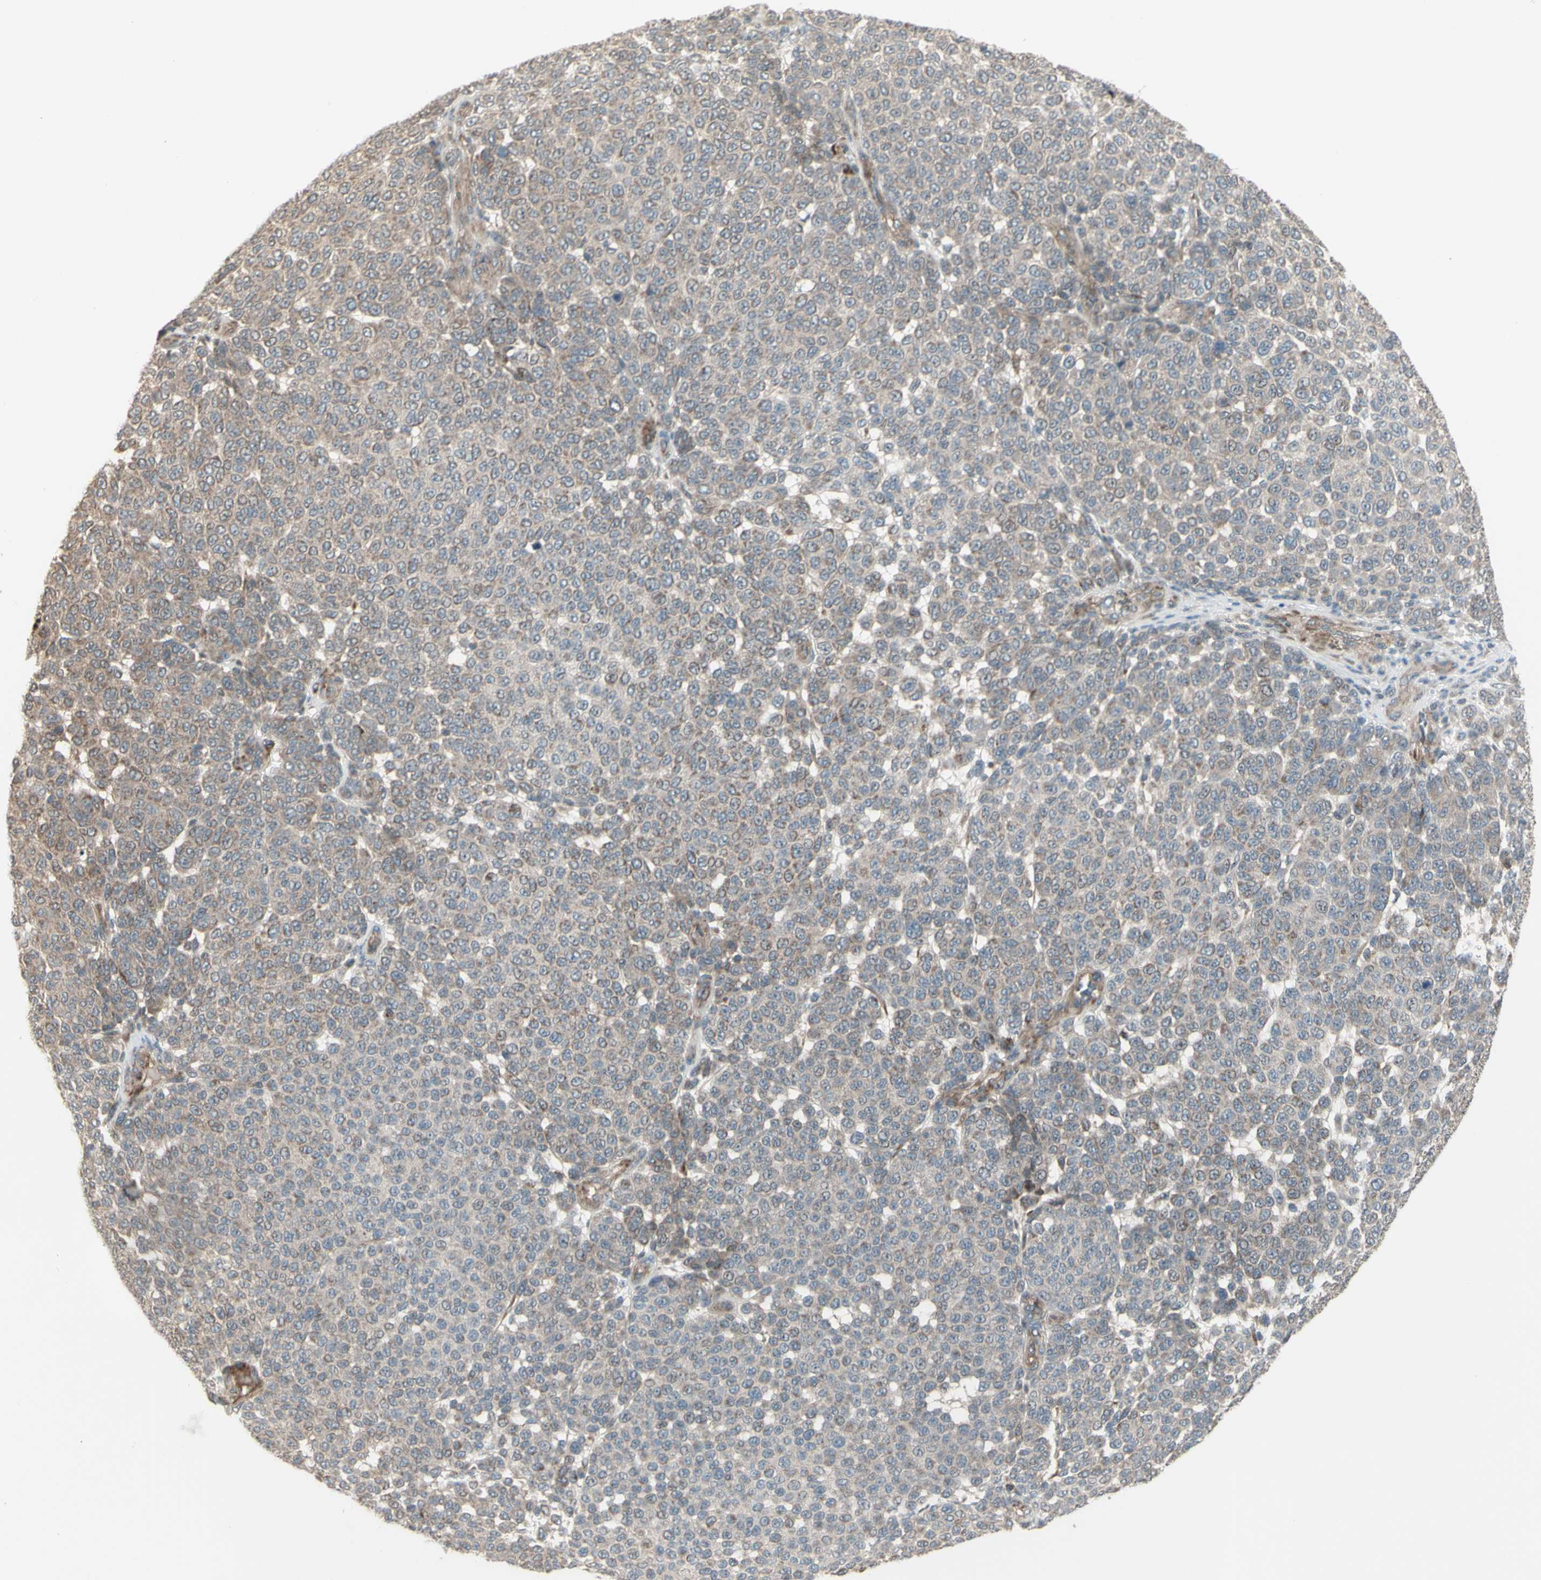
{"staining": {"intensity": "weak", "quantity": ">75%", "location": "cytoplasmic/membranous"}, "tissue": "melanoma", "cell_type": "Tumor cells", "image_type": "cancer", "snomed": [{"axis": "morphology", "description": "Malignant melanoma, NOS"}, {"axis": "topography", "description": "Skin"}], "caption": "Human melanoma stained with a brown dye demonstrates weak cytoplasmic/membranous positive staining in about >75% of tumor cells.", "gene": "OSTM1", "patient": {"sex": "male", "age": 59}}